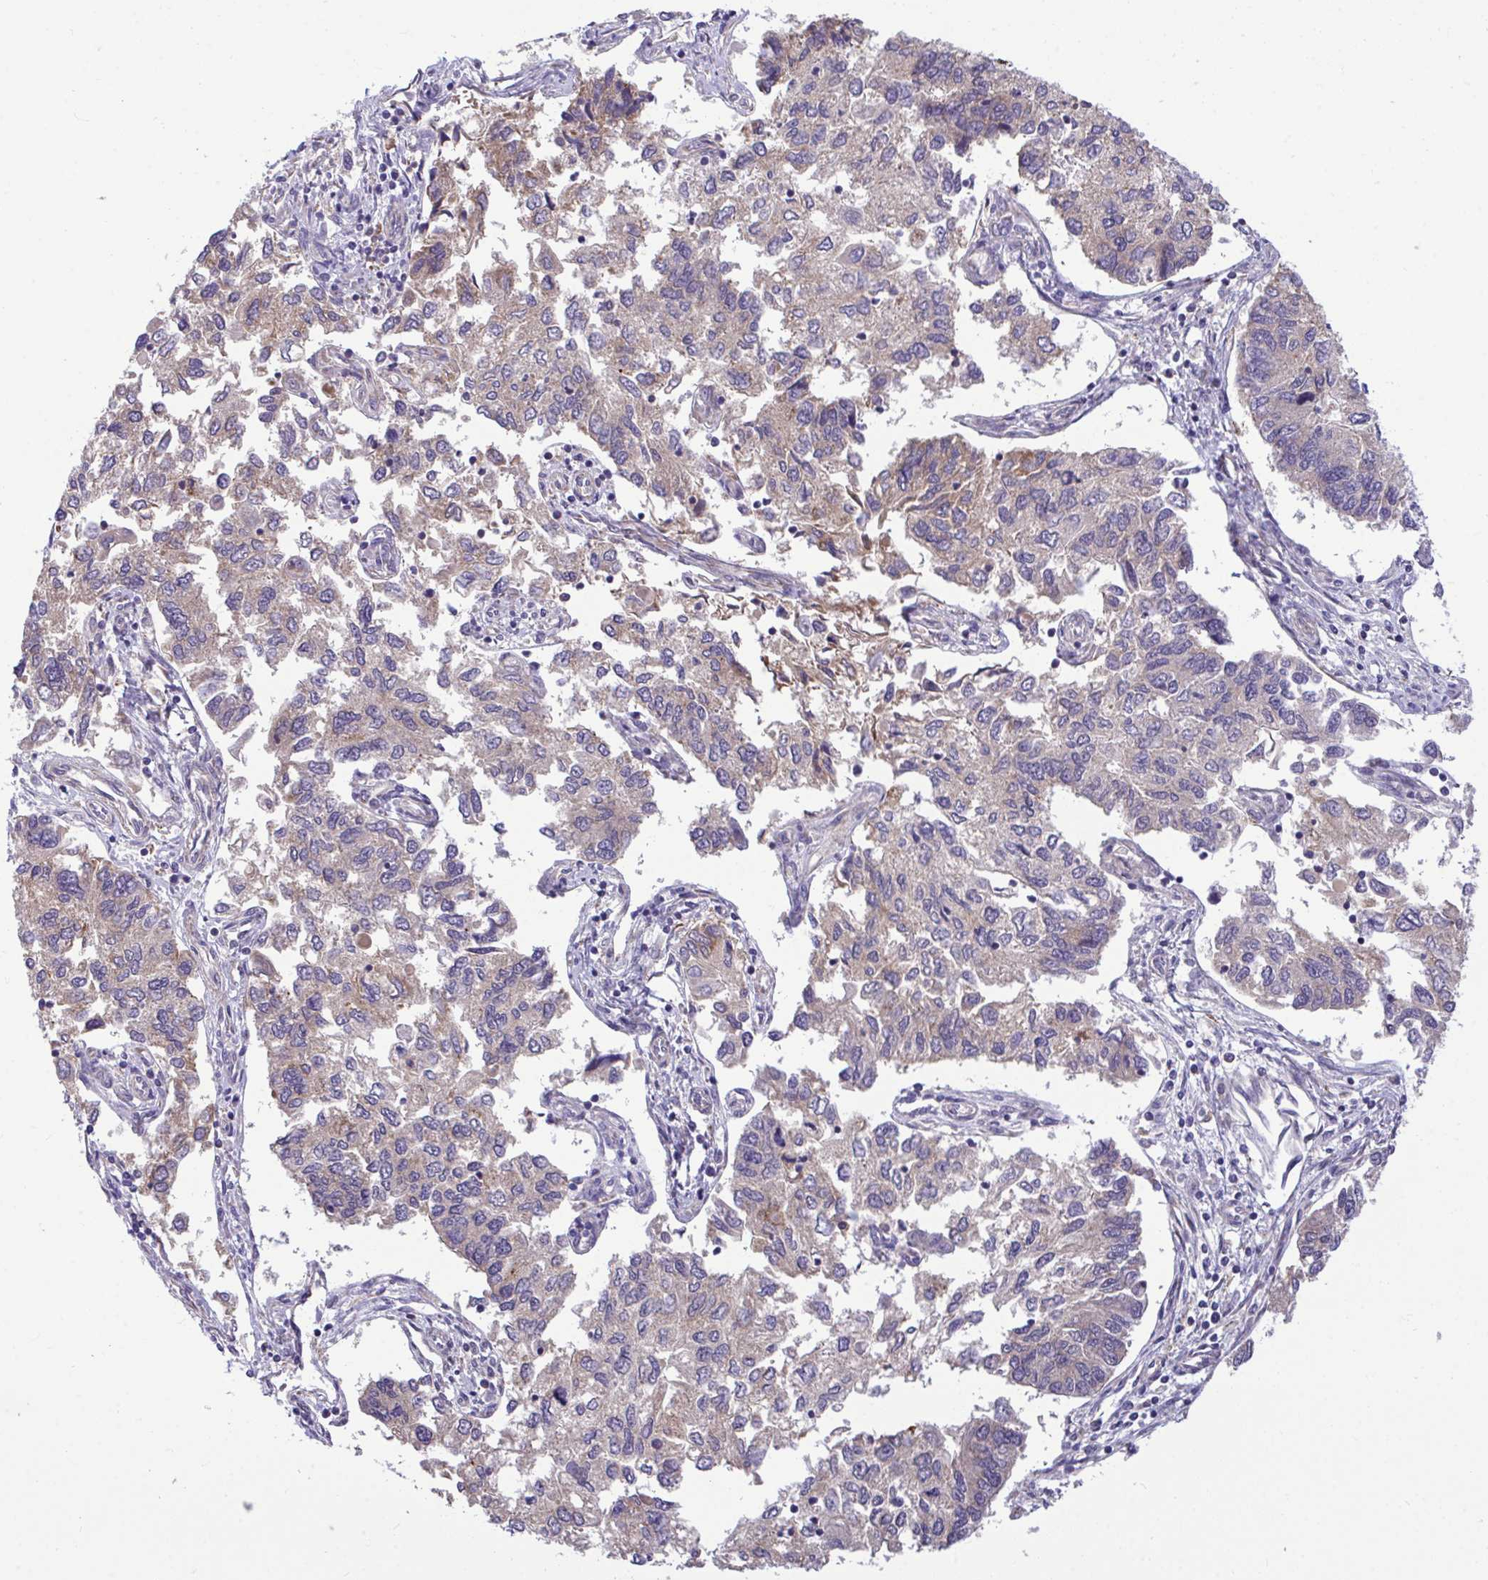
{"staining": {"intensity": "moderate", "quantity": "25%-75%", "location": "cytoplasmic/membranous"}, "tissue": "endometrial cancer", "cell_type": "Tumor cells", "image_type": "cancer", "snomed": [{"axis": "morphology", "description": "Carcinoma, NOS"}, {"axis": "topography", "description": "Uterus"}], "caption": "About 25%-75% of tumor cells in human carcinoma (endometrial) reveal moderate cytoplasmic/membranous protein staining as visualized by brown immunohistochemical staining.", "gene": "SARS2", "patient": {"sex": "female", "age": 76}}